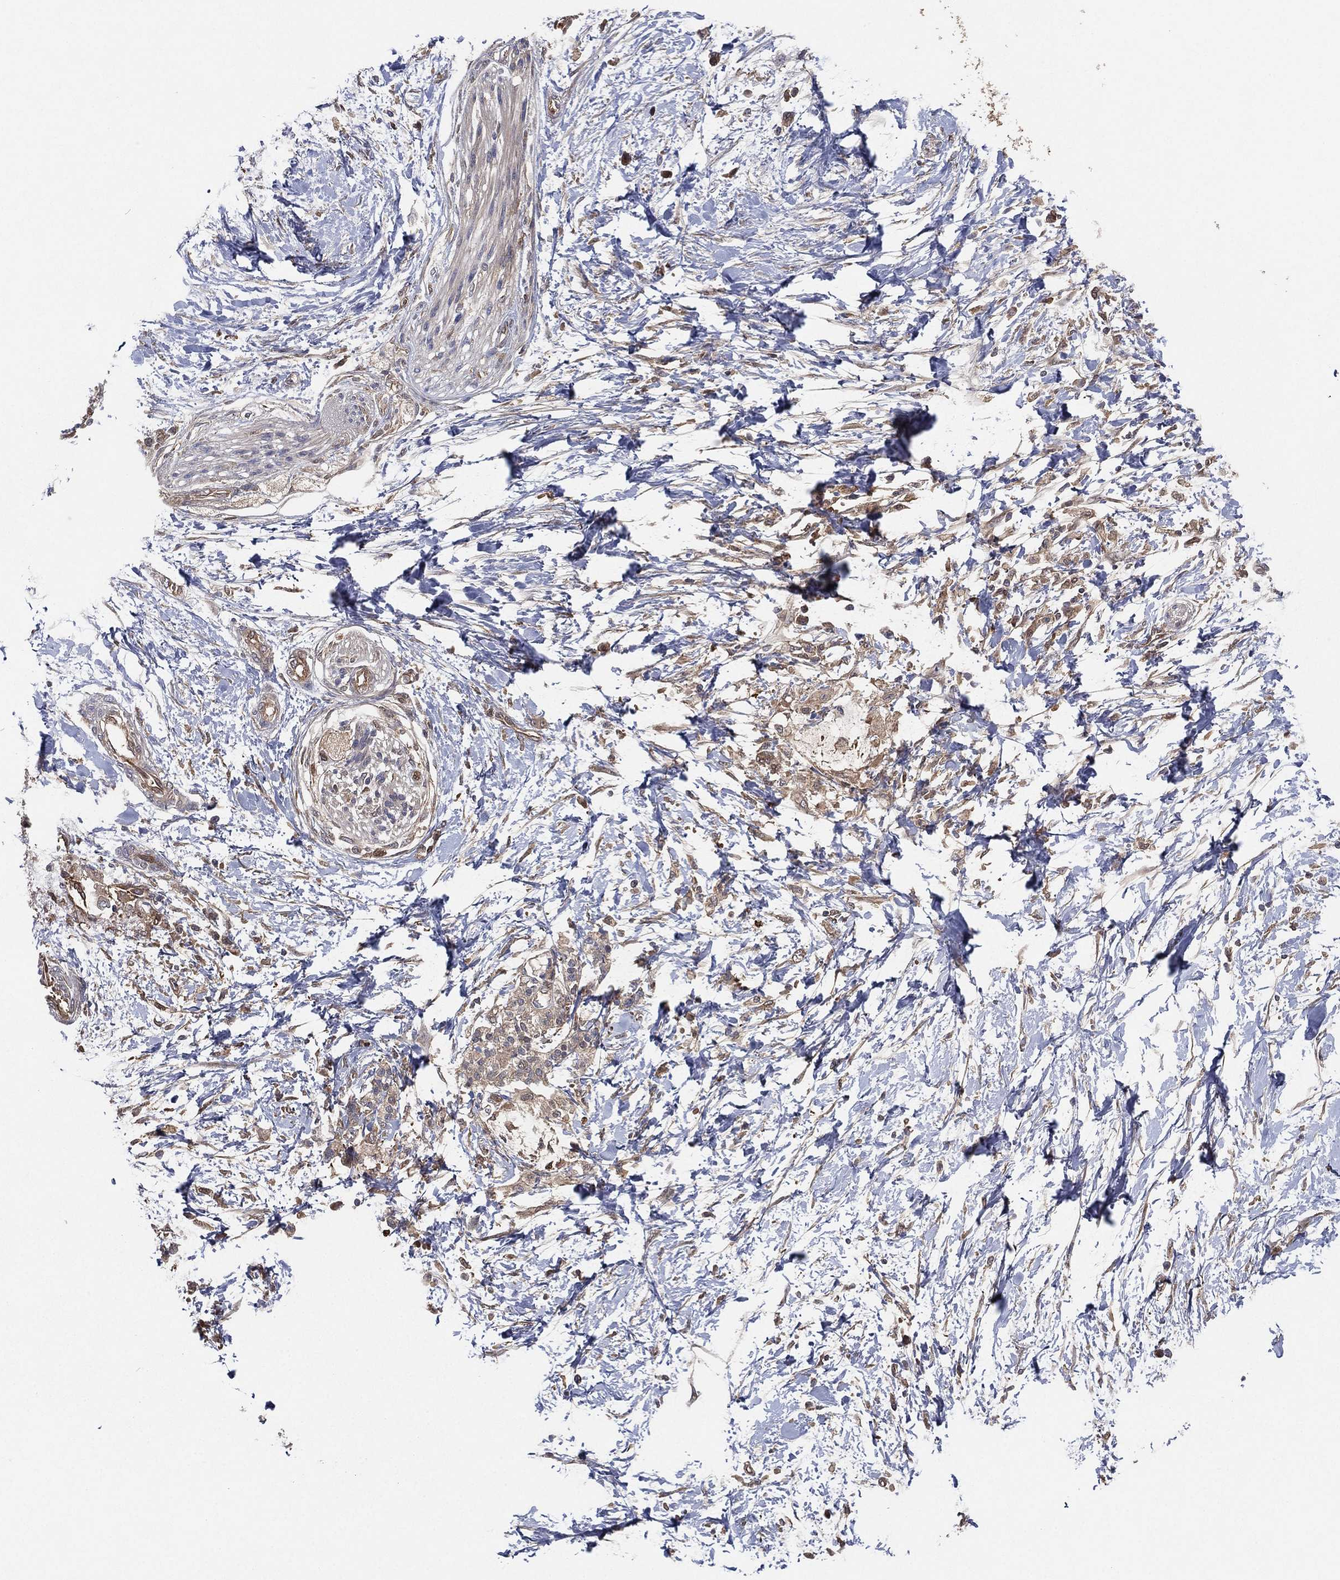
{"staining": {"intensity": "weak", "quantity": "25%-75%", "location": "cytoplasmic/membranous"}, "tissue": "pancreatic cancer", "cell_type": "Tumor cells", "image_type": "cancer", "snomed": [{"axis": "morphology", "description": "Normal tissue, NOS"}, {"axis": "morphology", "description": "Adenocarcinoma, NOS"}, {"axis": "topography", "description": "Pancreas"}, {"axis": "topography", "description": "Duodenum"}], "caption": "Immunohistochemical staining of human adenocarcinoma (pancreatic) exhibits low levels of weak cytoplasmic/membranous protein staining in about 25%-75% of tumor cells.", "gene": "PSMG4", "patient": {"sex": "female", "age": 60}}